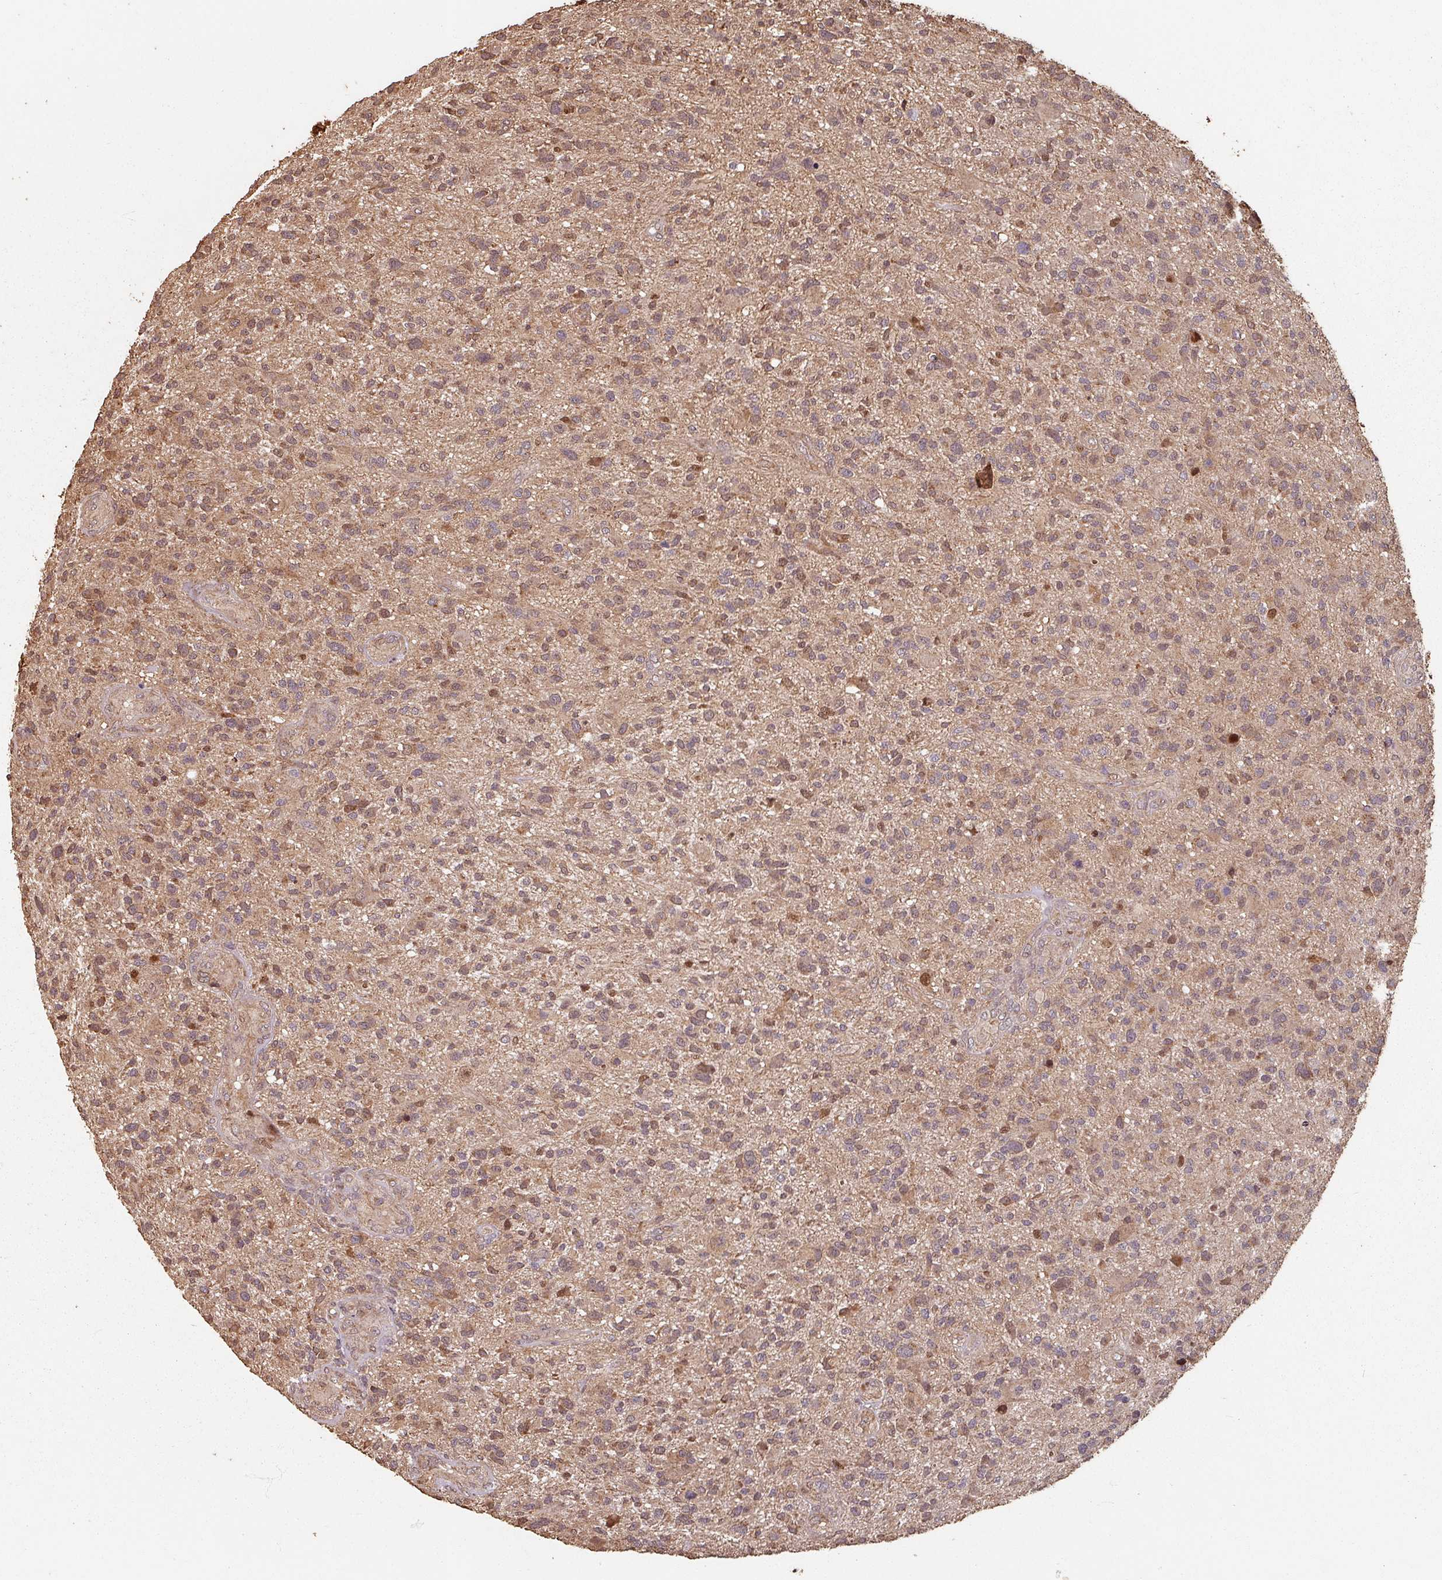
{"staining": {"intensity": "moderate", "quantity": ">75%", "location": "cytoplasmic/membranous,nuclear"}, "tissue": "glioma", "cell_type": "Tumor cells", "image_type": "cancer", "snomed": [{"axis": "morphology", "description": "Glioma, malignant, High grade"}, {"axis": "topography", "description": "Brain"}], "caption": "Immunohistochemistry micrograph of neoplastic tissue: human glioma stained using IHC shows medium levels of moderate protein expression localized specifically in the cytoplasmic/membranous and nuclear of tumor cells, appearing as a cytoplasmic/membranous and nuclear brown color.", "gene": "EID1", "patient": {"sex": "male", "age": 47}}